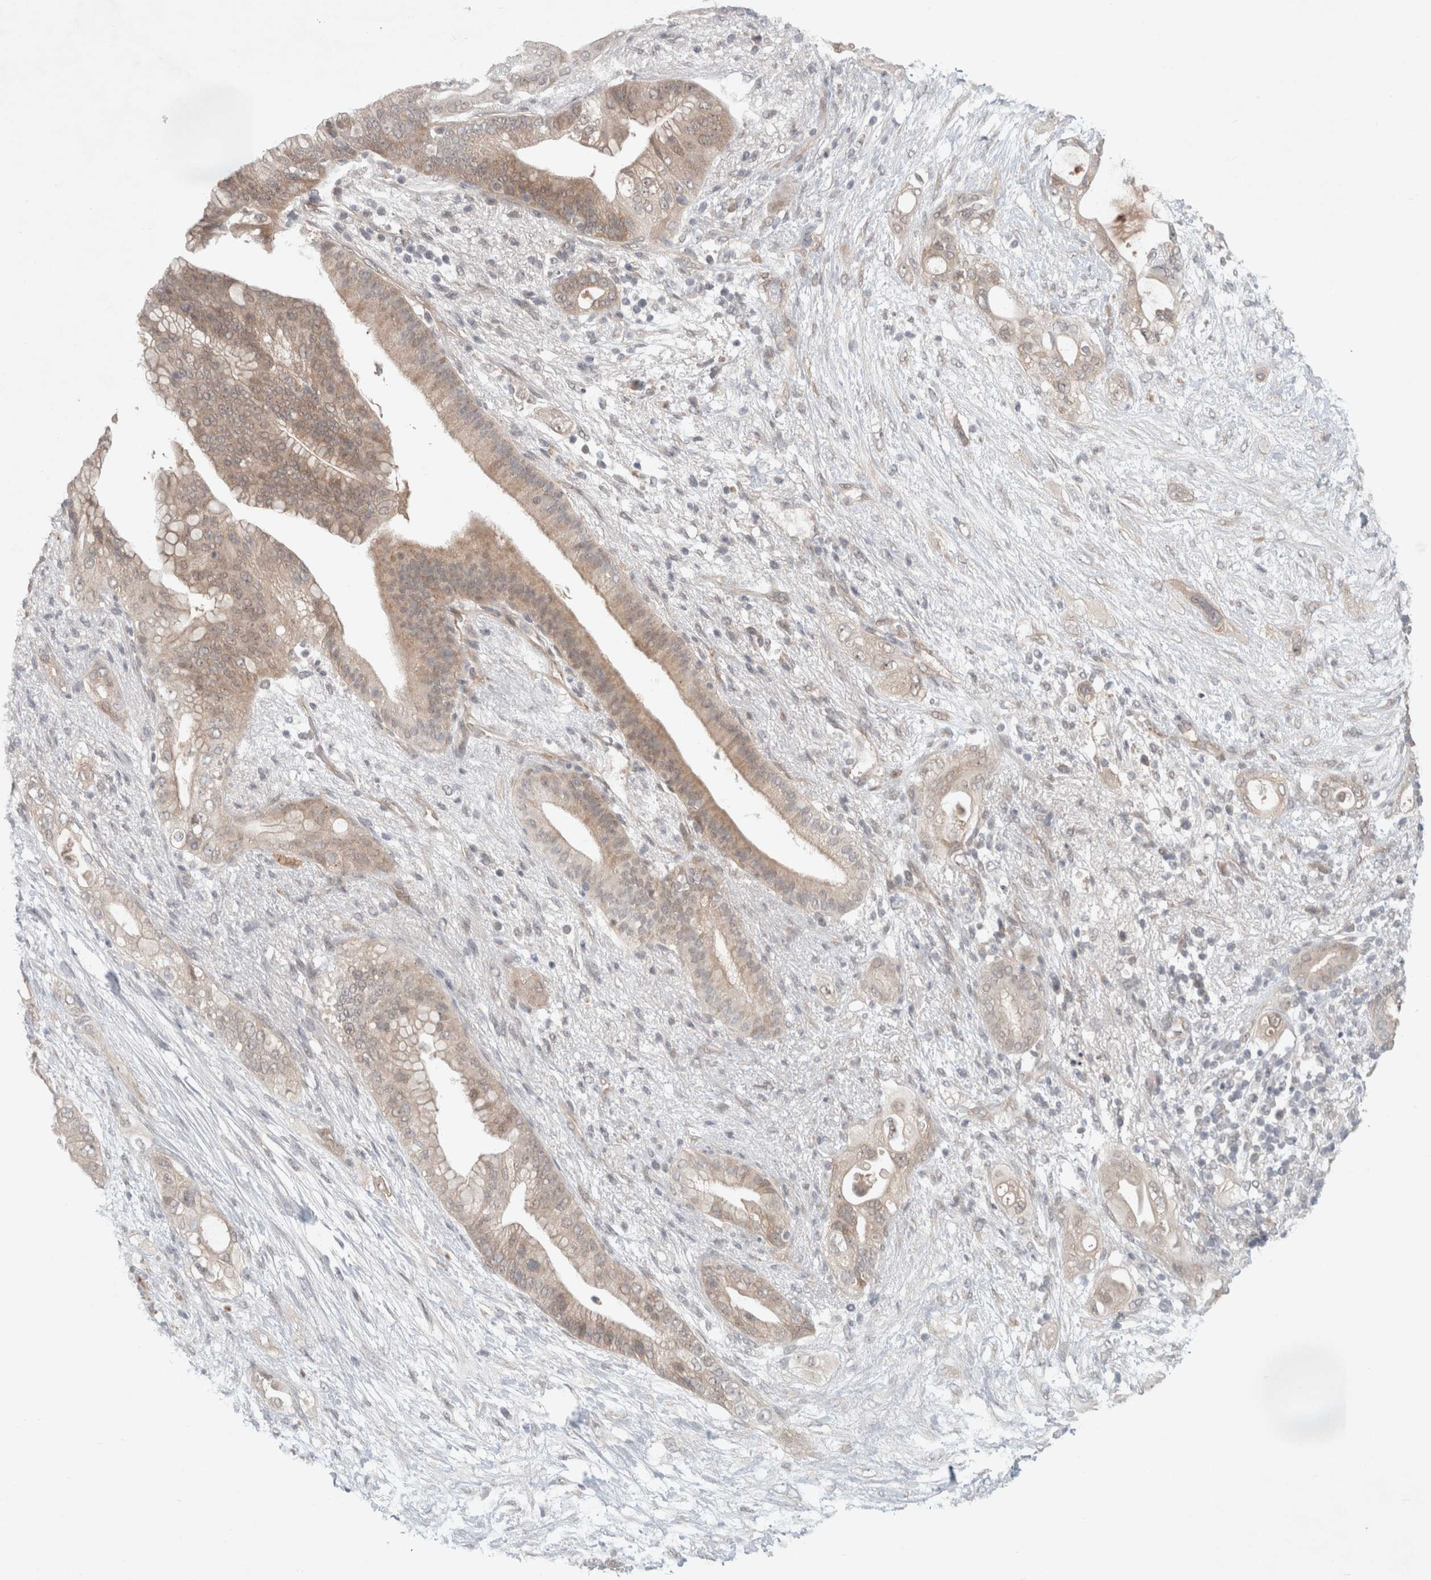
{"staining": {"intensity": "weak", "quantity": ">75%", "location": "cytoplasmic/membranous"}, "tissue": "pancreatic cancer", "cell_type": "Tumor cells", "image_type": "cancer", "snomed": [{"axis": "morphology", "description": "Adenocarcinoma, NOS"}, {"axis": "topography", "description": "Pancreas"}], "caption": "Tumor cells display low levels of weak cytoplasmic/membranous expression in about >75% of cells in human adenocarcinoma (pancreatic). (Brightfield microscopy of DAB IHC at high magnification).", "gene": "RASAL2", "patient": {"sex": "male", "age": 53}}